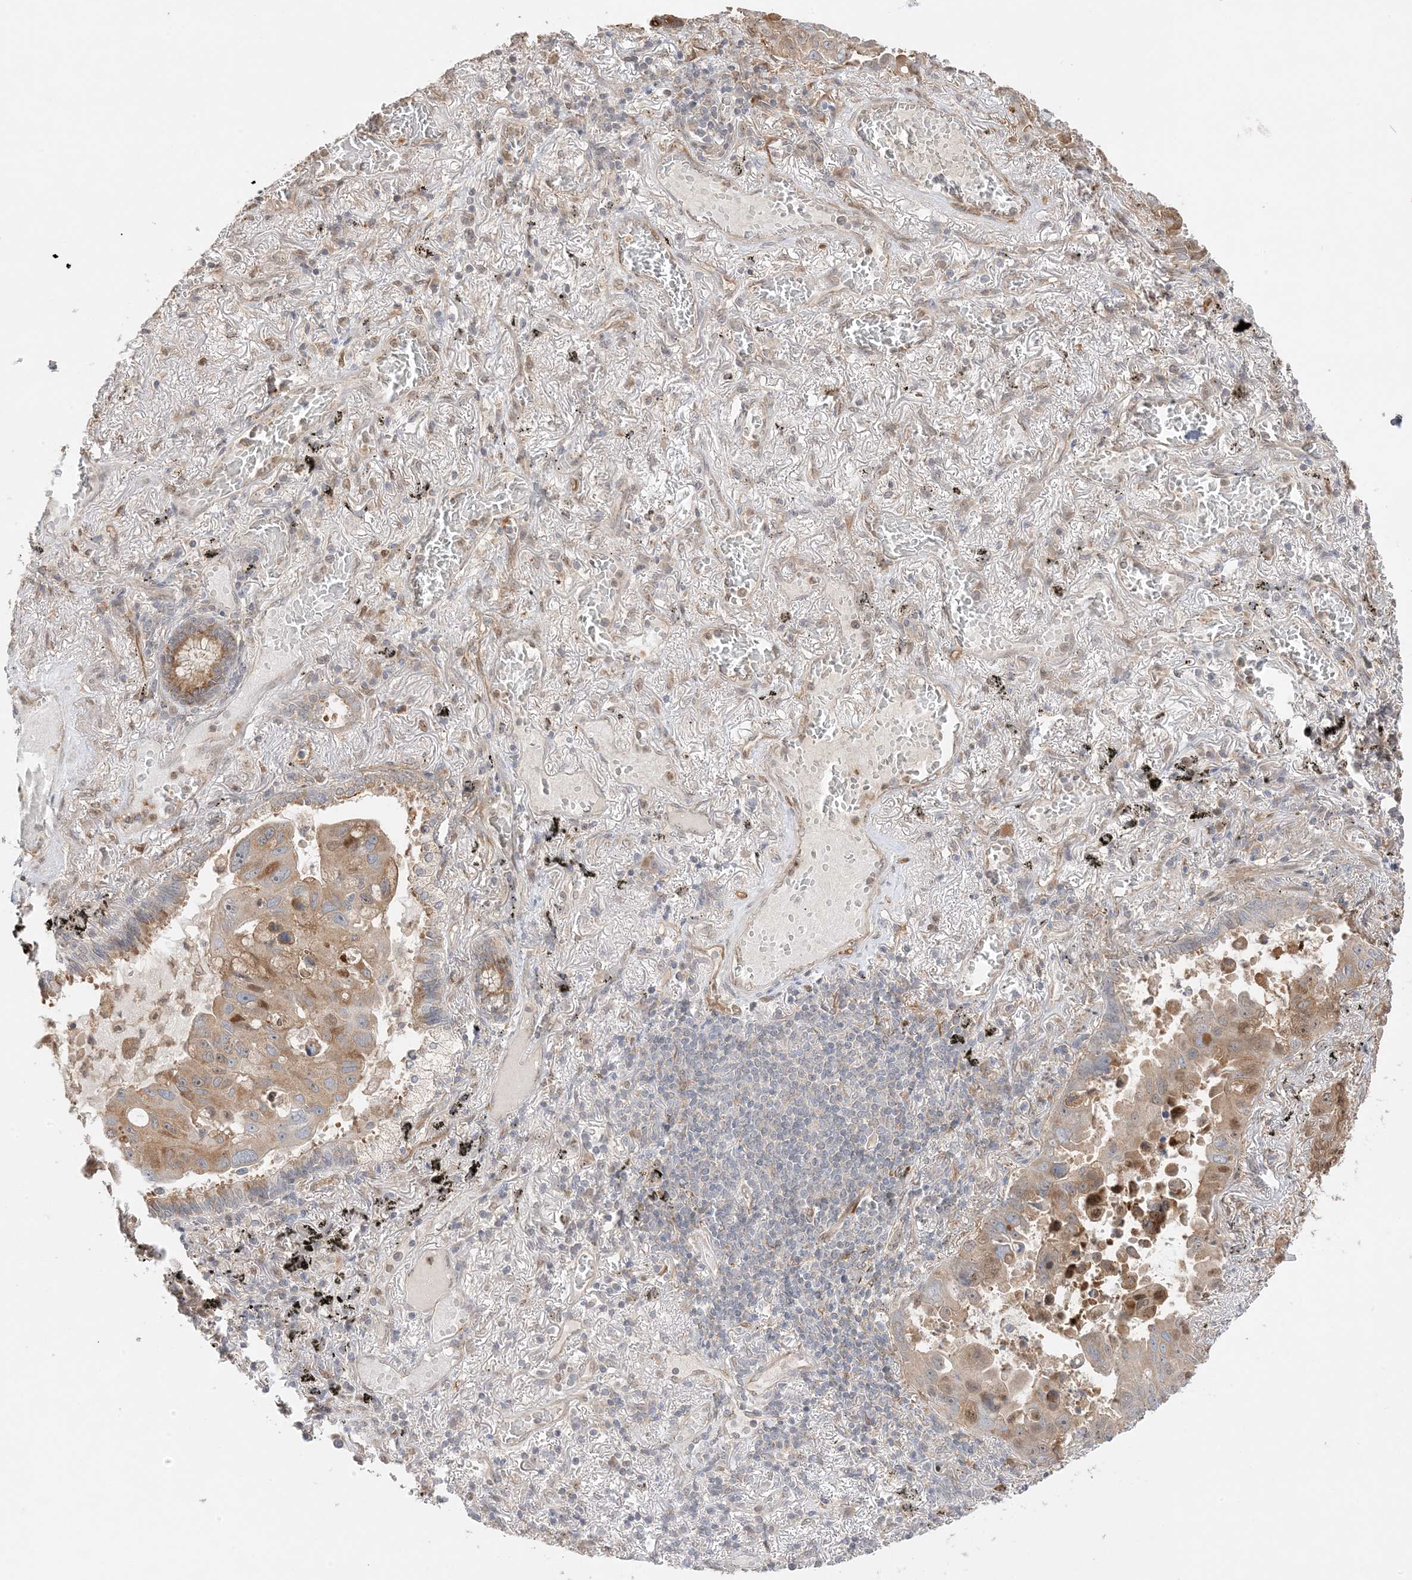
{"staining": {"intensity": "moderate", "quantity": "25%-75%", "location": "cytoplasmic/membranous,nuclear"}, "tissue": "lung cancer", "cell_type": "Tumor cells", "image_type": "cancer", "snomed": [{"axis": "morphology", "description": "Adenocarcinoma, NOS"}, {"axis": "topography", "description": "Lung"}], "caption": "Lung adenocarcinoma stained with immunohistochemistry displays moderate cytoplasmic/membranous and nuclear expression in approximately 25%-75% of tumor cells.", "gene": "ZBTB41", "patient": {"sex": "male", "age": 64}}